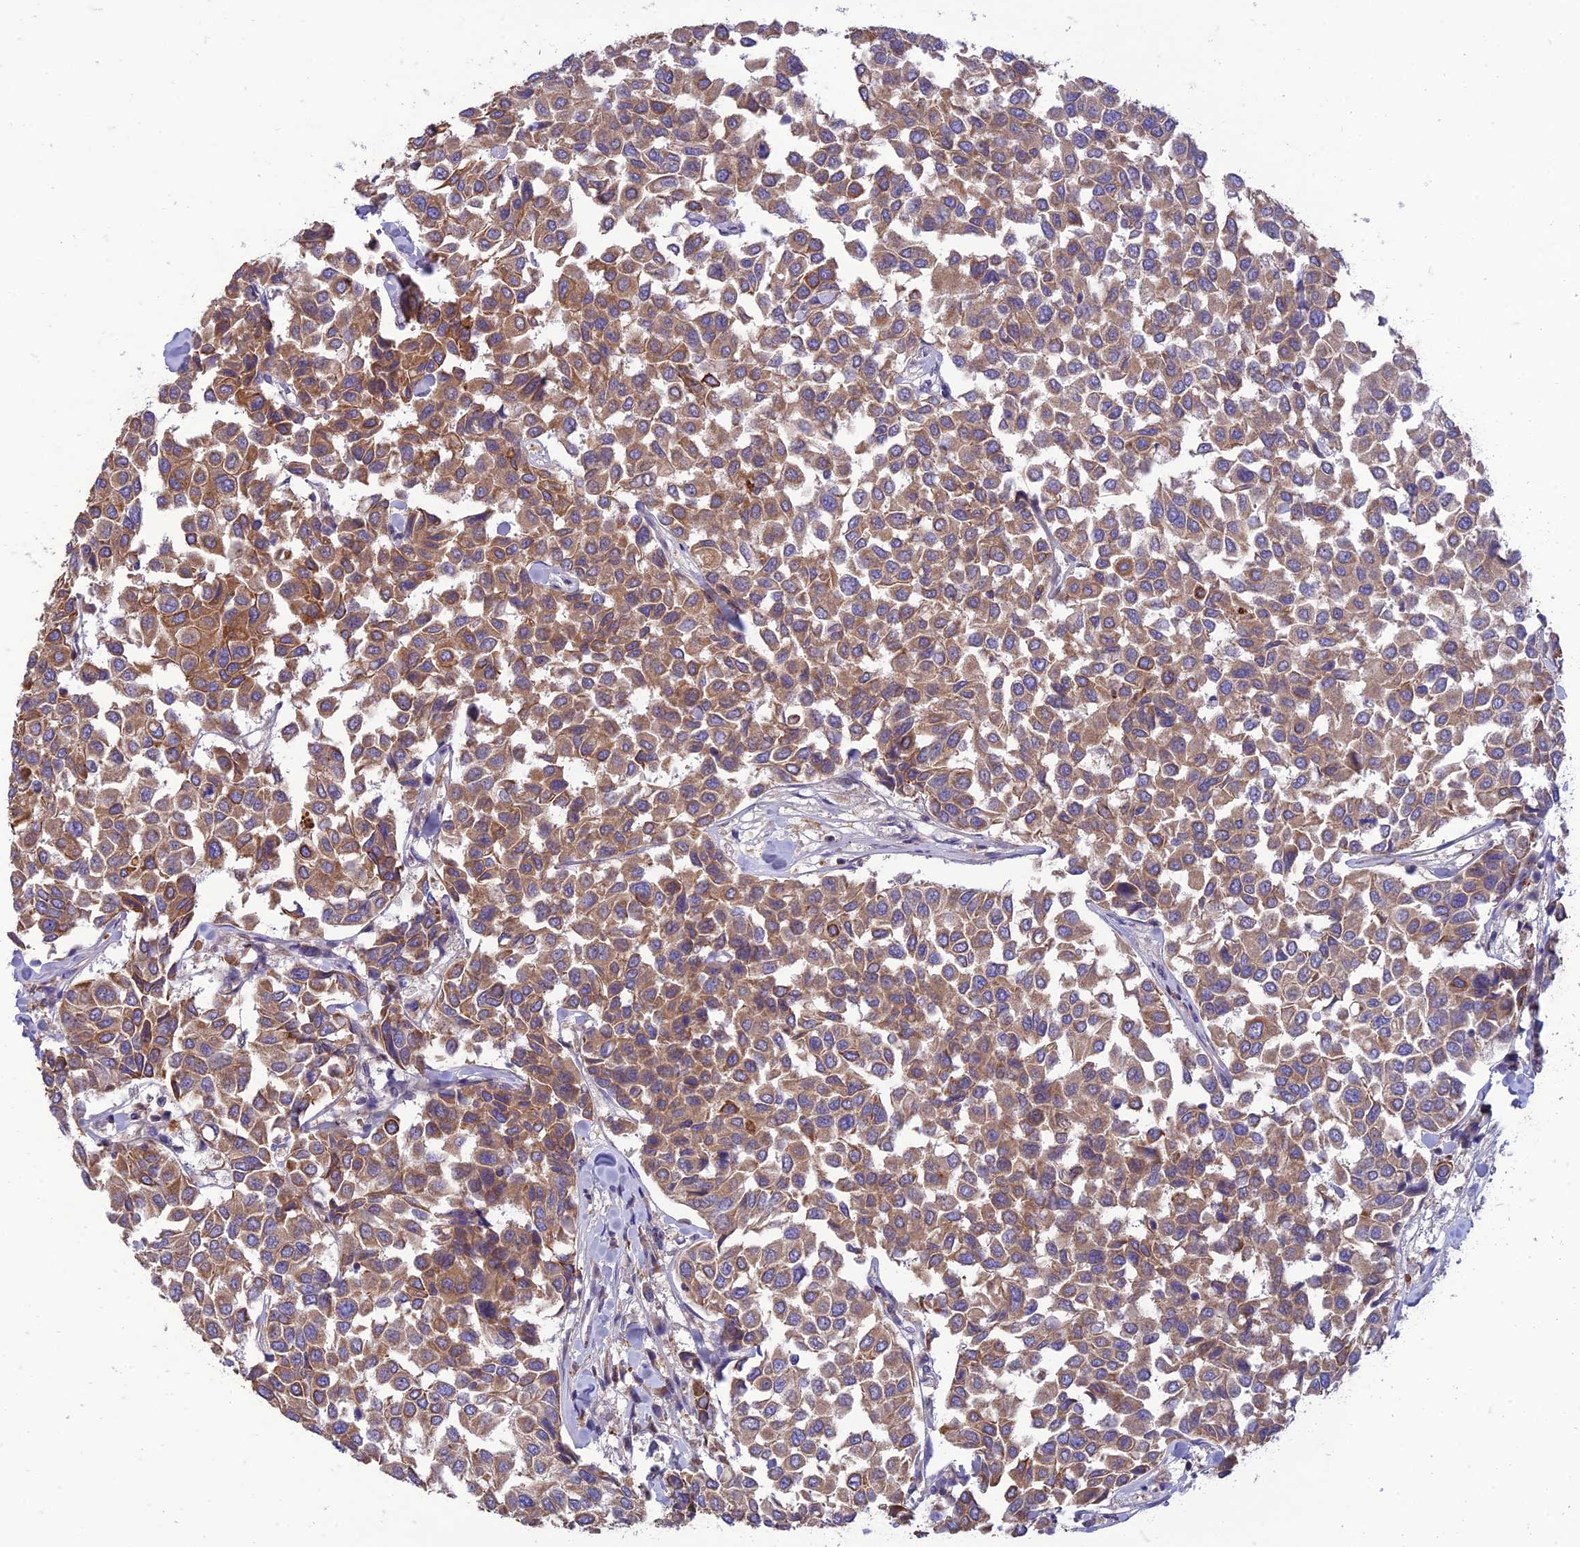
{"staining": {"intensity": "moderate", "quantity": ">75%", "location": "cytoplasmic/membranous"}, "tissue": "breast cancer", "cell_type": "Tumor cells", "image_type": "cancer", "snomed": [{"axis": "morphology", "description": "Duct carcinoma"}, {"axis": "topography", "description": "Breast"}], "caption": "High-magnification brightfield microscopy of intraductal carcinoma (breast) stained with DAB (3,3'-diaminobenzidine) (brown) and counterstained with hematoxylin (blue). tumor cells exhibit moderate cytoplasmic/membranous positivity is identified in about>75% of cells.", "gene": "IRAK3", "patient": {"sex": "female", "age": 55}}